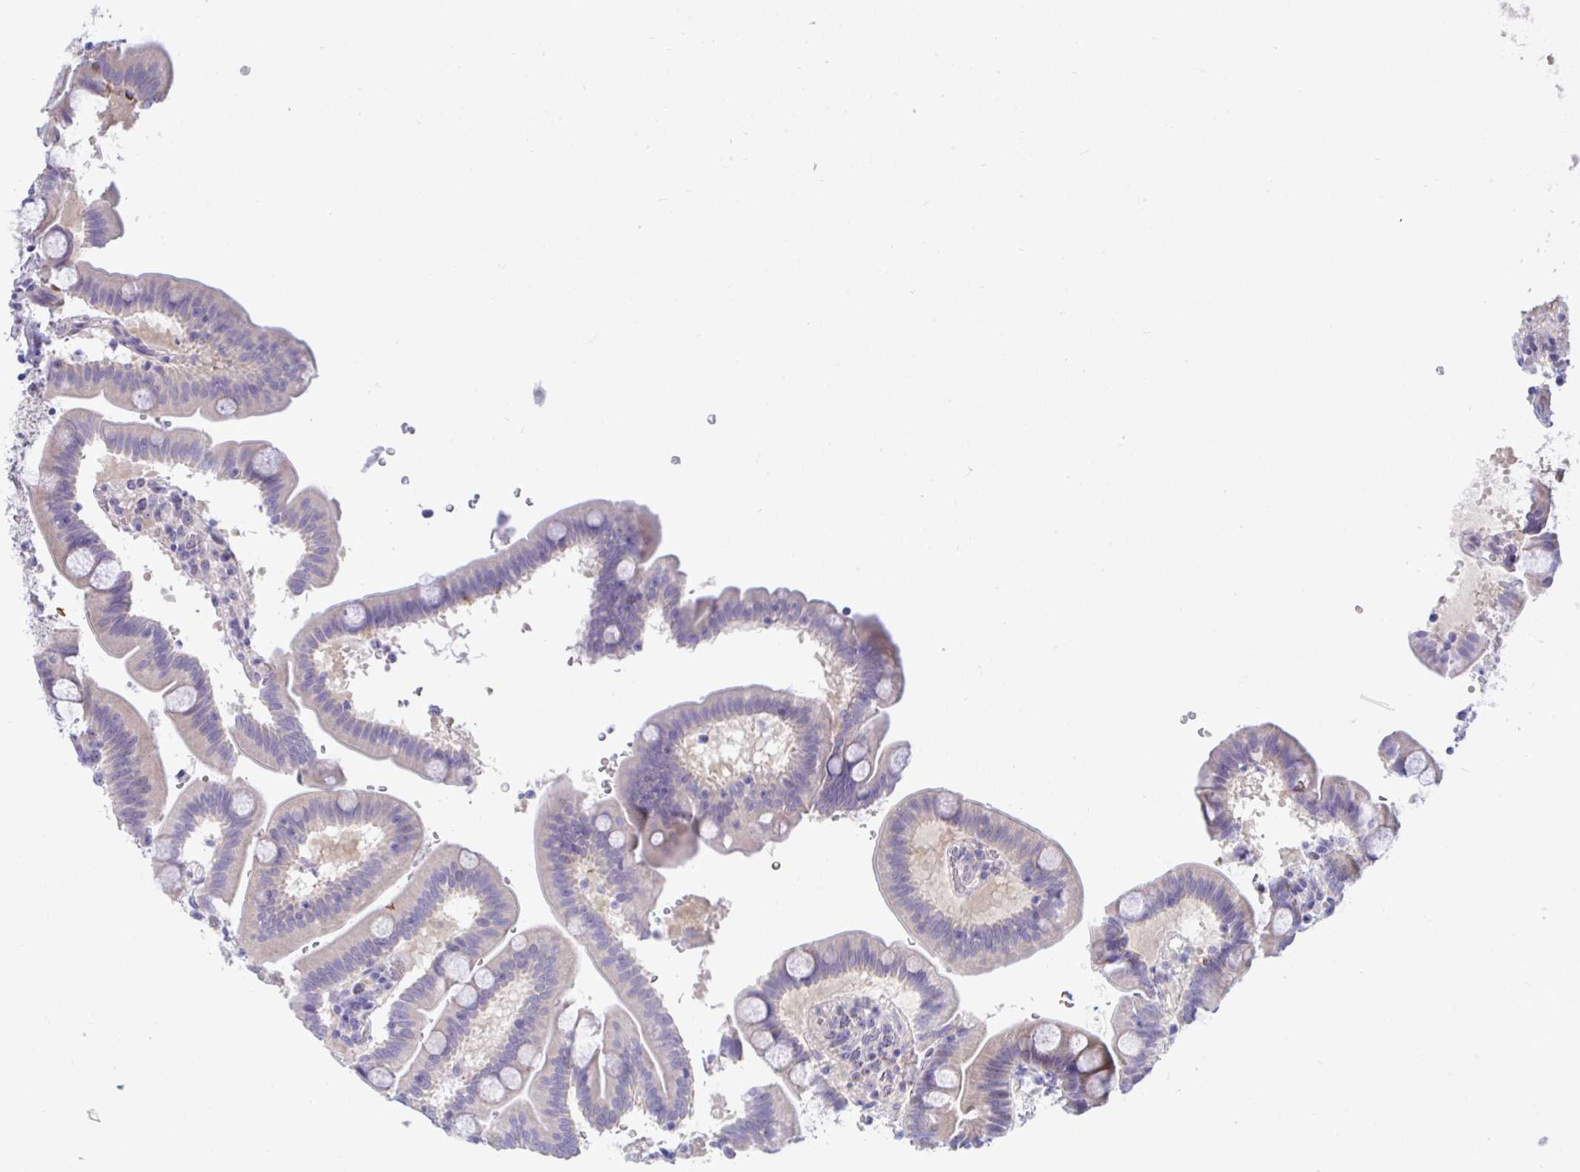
{"staining": {"intensity": "negative", "quantity": "none", "location": "none"}, "tissue": "duodenum", "cell_type": "Glandular cells", "image_type": "normal", "snomed": [{"axis": "morphology", "description": "Normal tissue, NOS"}, {"axis": "topography", "description": "Duodenum"}], "caption": "Photomicrograph shows no significant protein positivity in glandular cells of unremarkable duodenum. (Stains: DAB (3,3'-diaminobenzidine) immunohistochemistry with hematoxylin counter stain, Microscopy: brightfield microscopy at high magnification).", "gene": "CENPQ", "patient": {"sex": "male", "age": 59}}